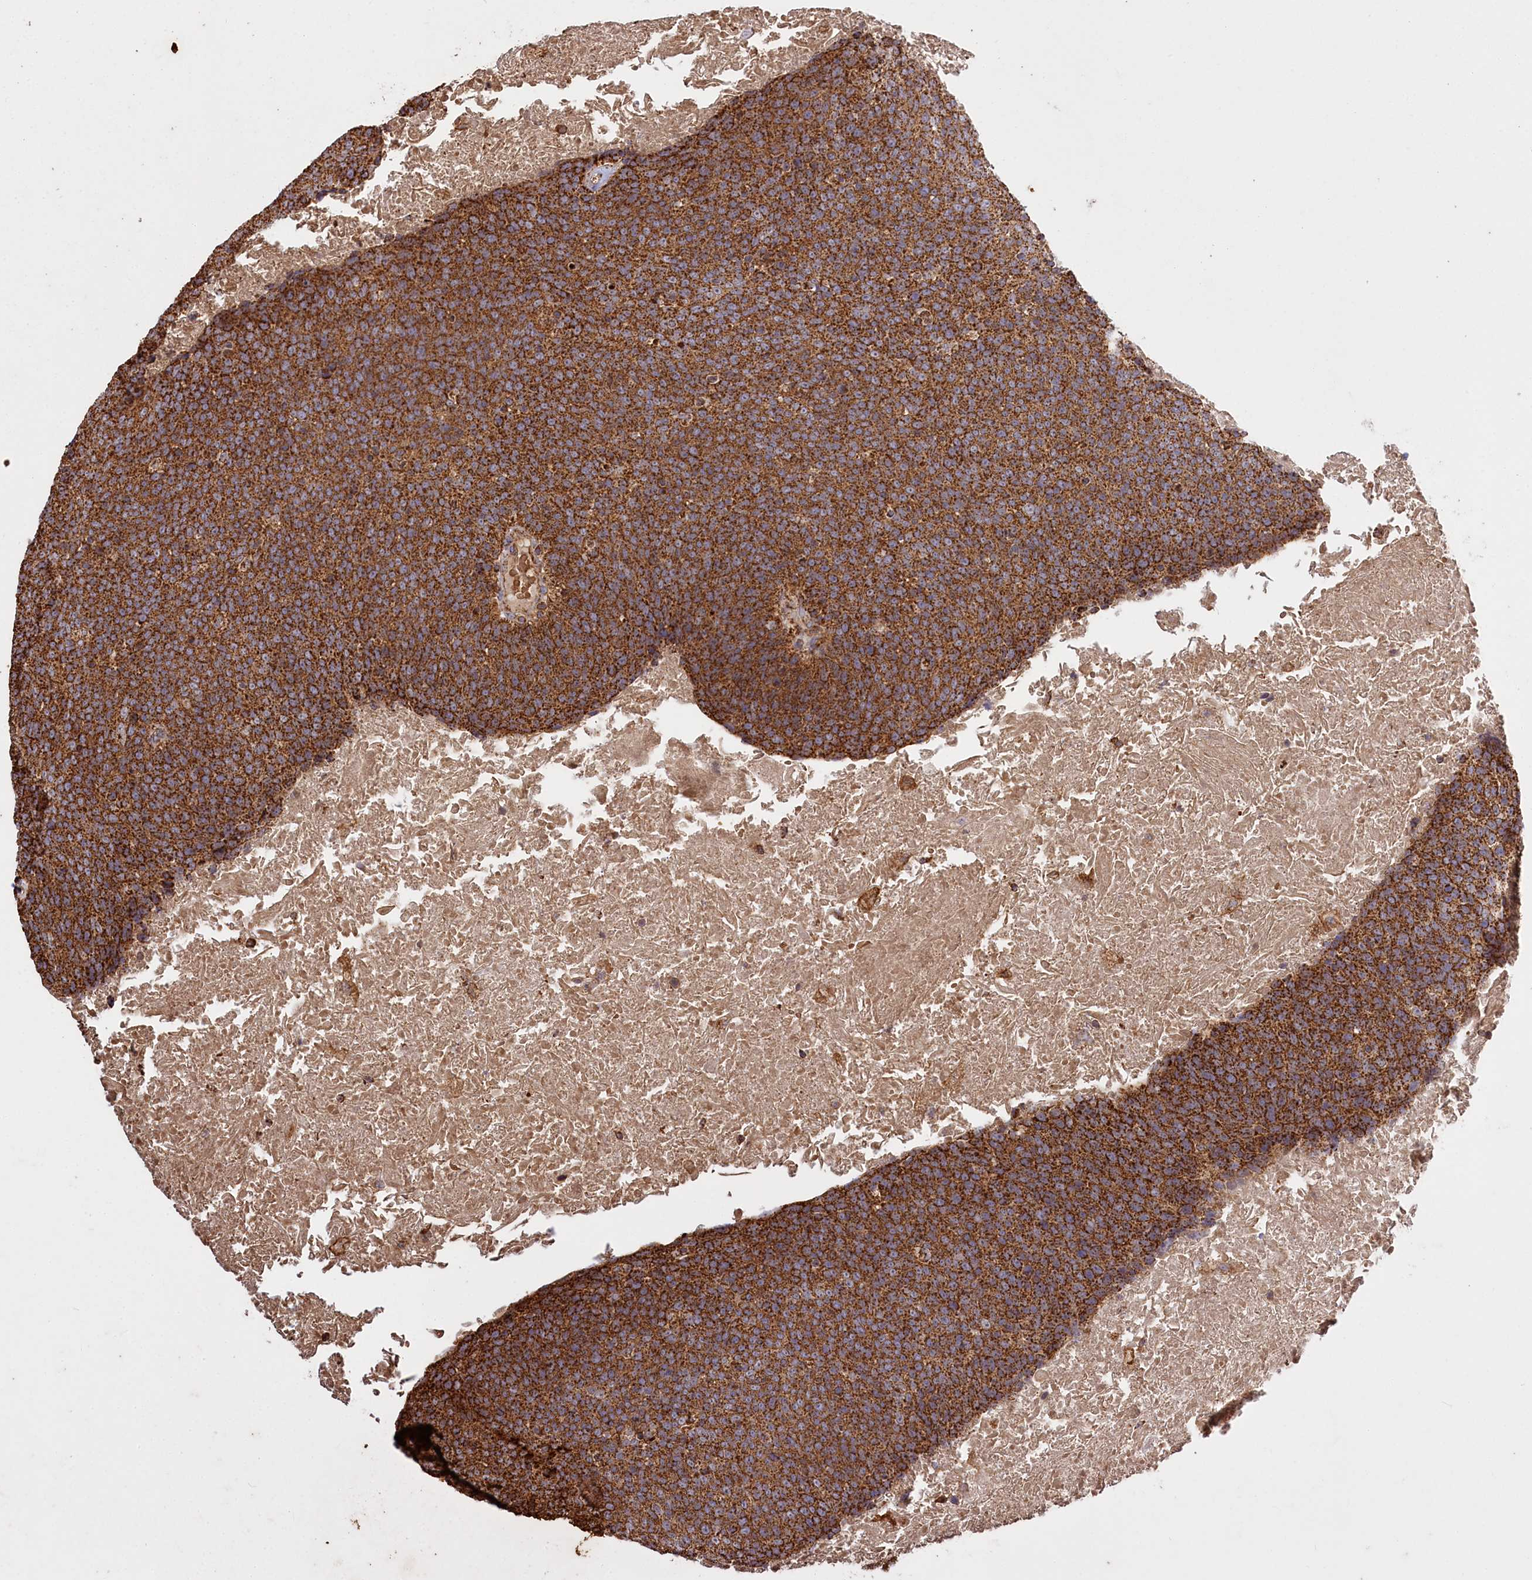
{"staining": {"intensity": "strong", "quantity": ">75%", "location": "cytoplasmic/membranous"}, "tissue": "head and neck cancer", "cell_type": "Tumor cells", "image_type": "cancer", "snomed": [{"axis": "morphology", "description": "Squamous cell carcinoma, NOS"}, {"axis": "morphology", "description": "Squamous cell carcinoma, metastatic, NOS"}, {"axis": "topography", "description": "Lymph node"}, {"axis": "topography", "description": "Head-Neck"}], "caption": "Protein staining of head and neck metastatic squamous cell carcinoma tissue displays strong cytoplasmic/membranous positivity in about >75% of tumor cells. (DAB (3,3'-diaminobenzidine) IHC with brightfield microscopy, high magnification).", "gene": "CARD19", "patient": {"sex": "male", "age": 62}}